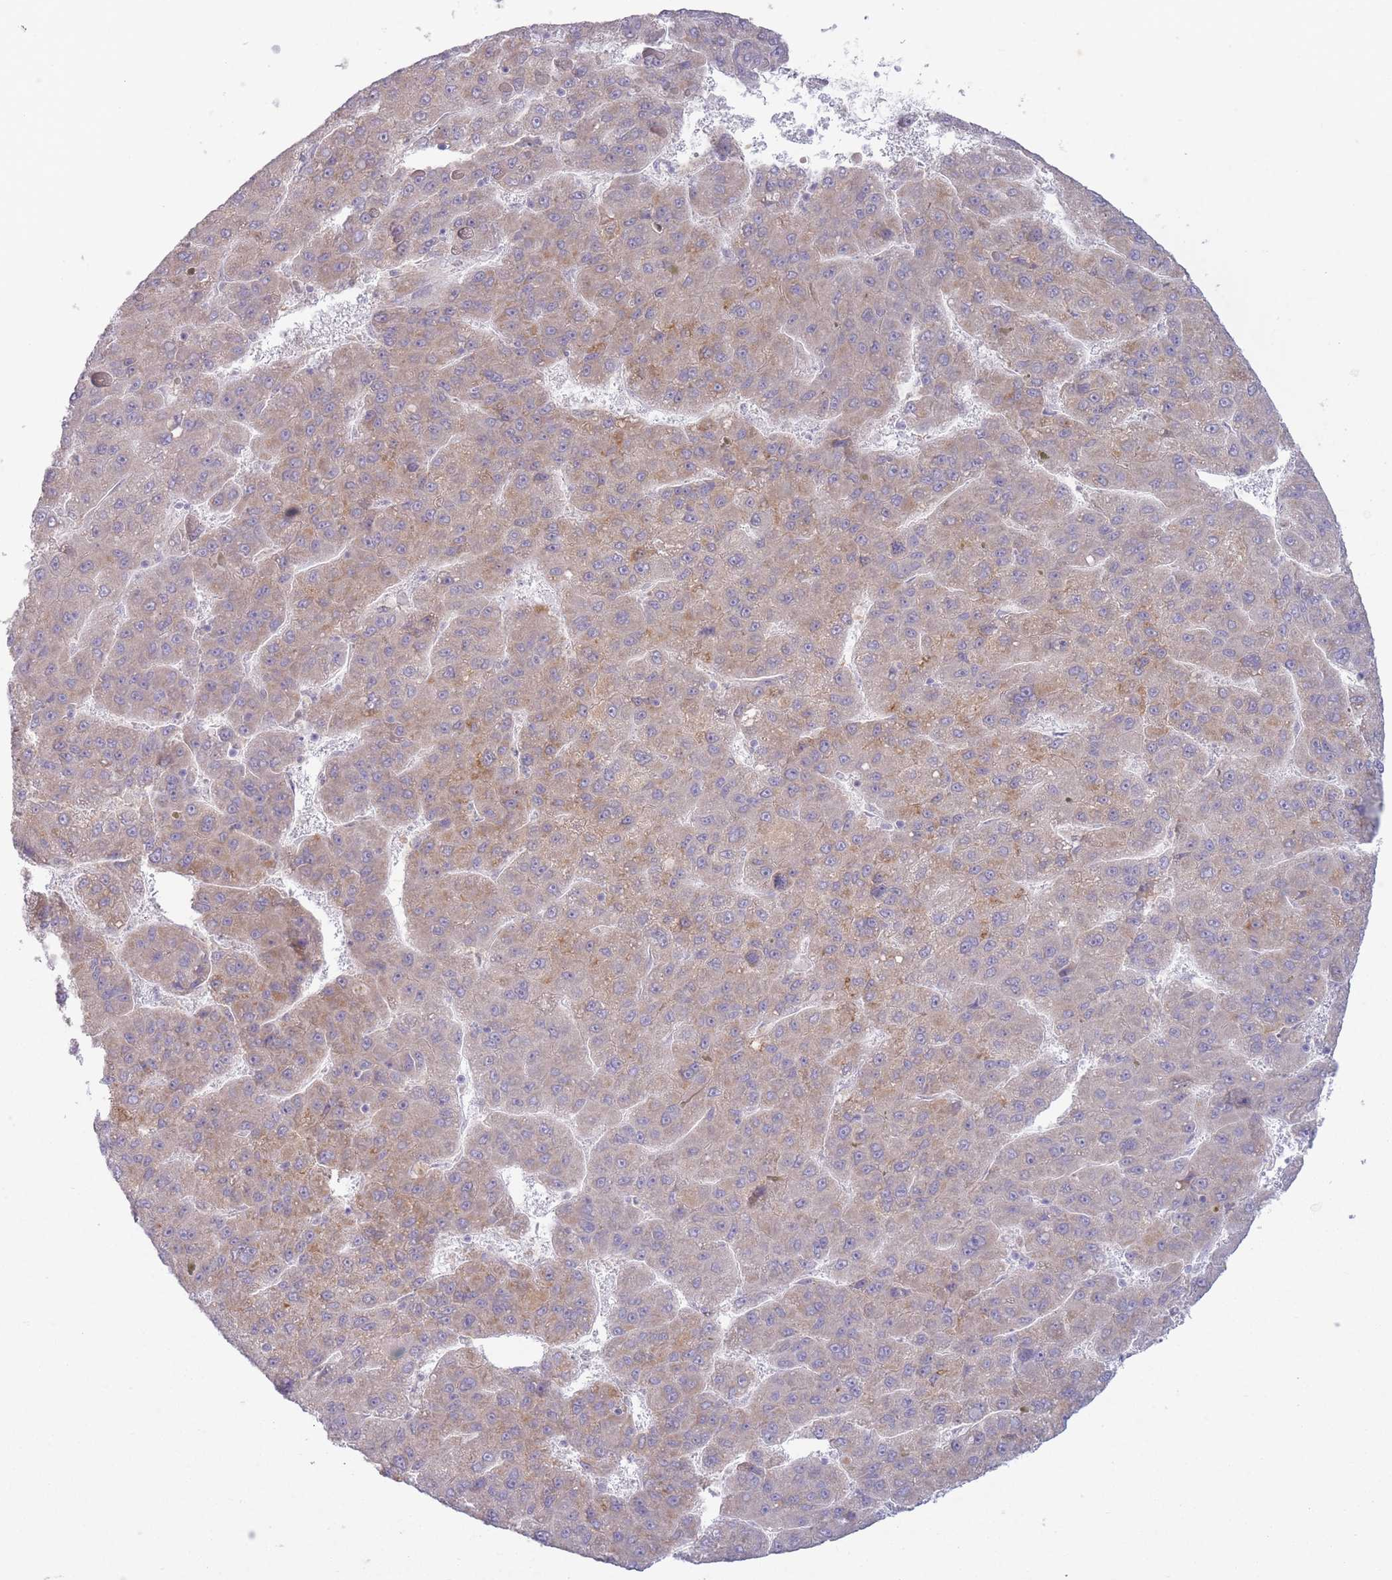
{"staining": {"intensity": "moderate", "quantity": "25%-75%", "location": "cytoplasmic/membranous"}, "tissue": "liver cancer", "cell_type": "Tumor cells", "image_type": "cancer", "snomed": [{"axis": "morphology", "description": "Carcinoma, Hepatocellular, NOS"}, {"axis": "topography", "description": "Liver"}], "caption": "Moderate cytoplasmic/membranous expression is identified in about 25%-75% of tumor cells in liver hepatocellular carcinoma.", "gene": "ARPIN", "patient": {"sex": "female", "age": 82}}